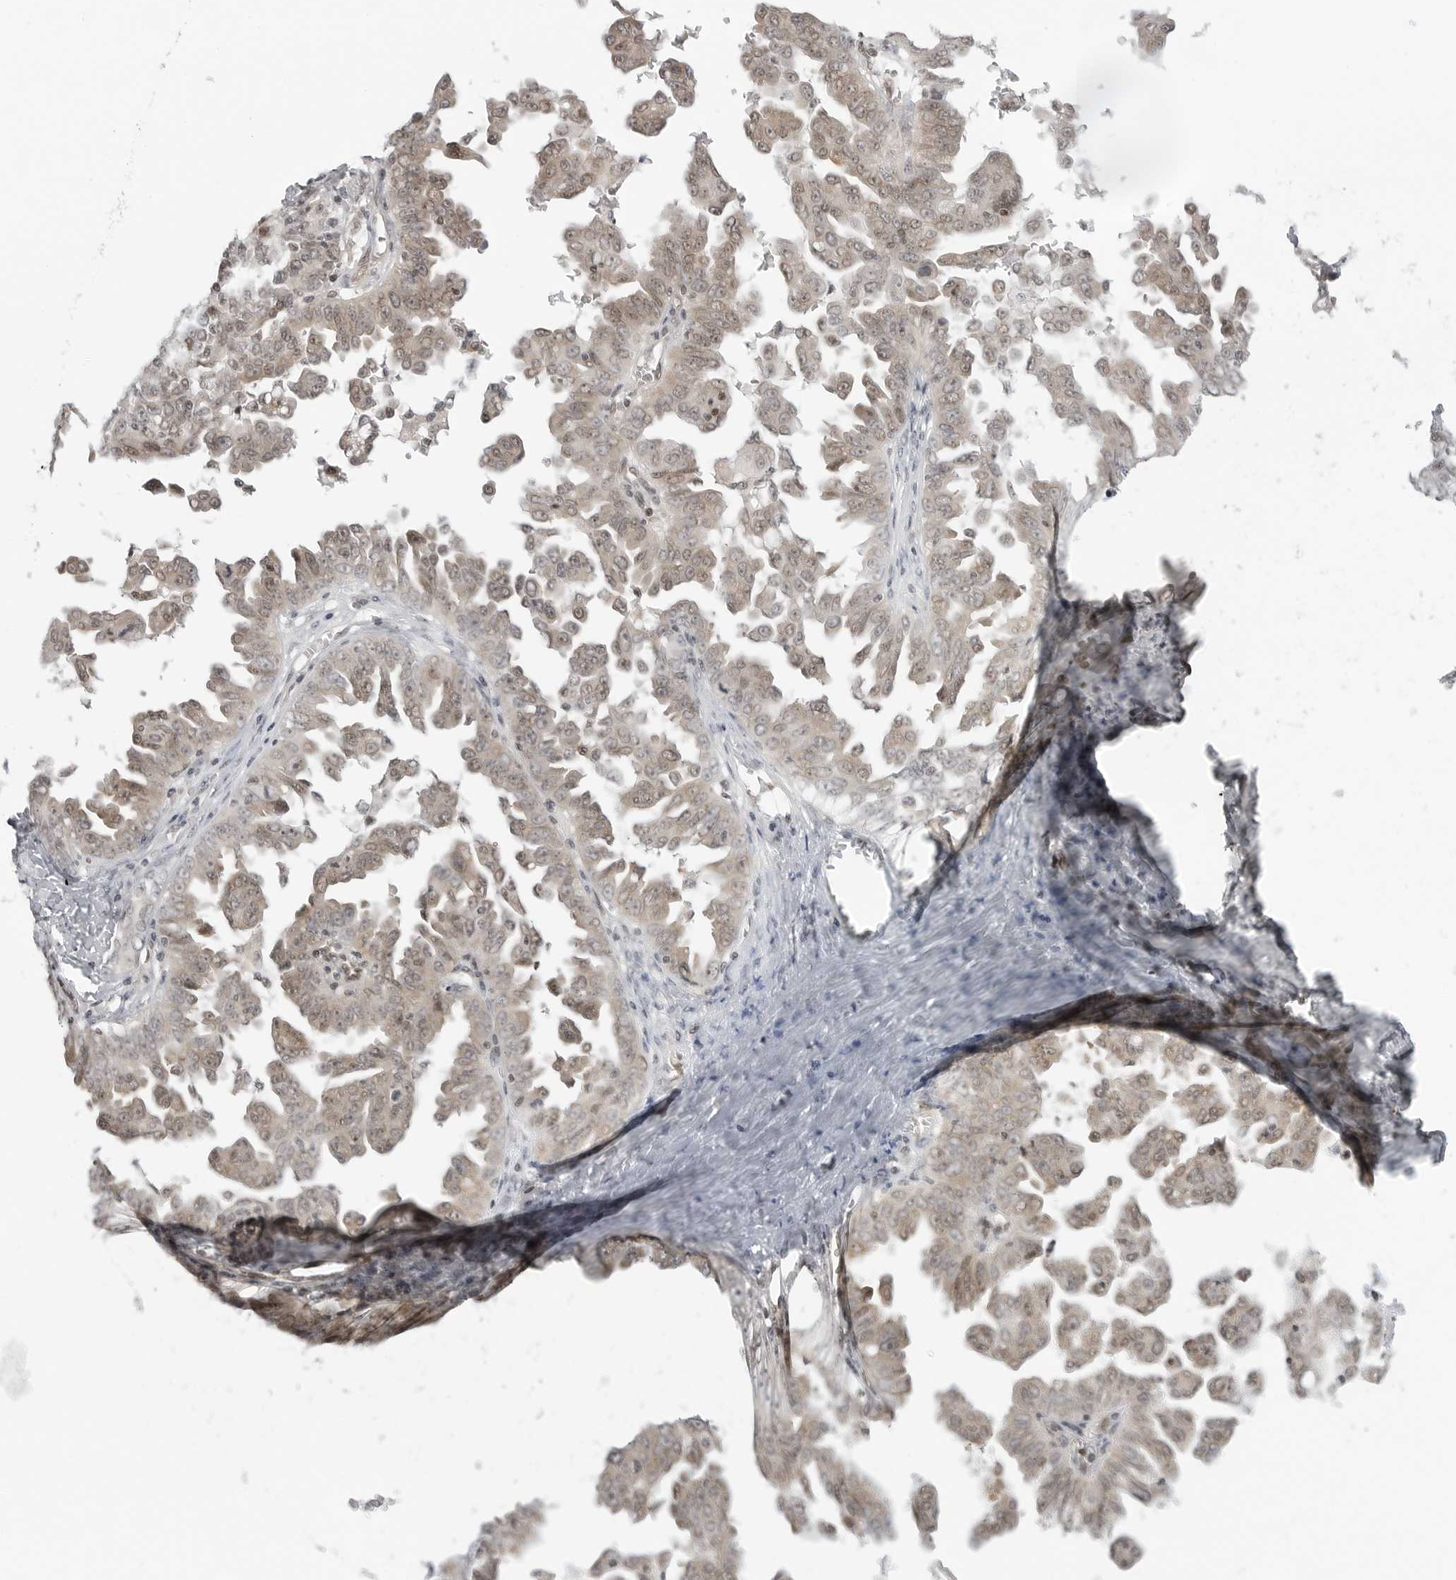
{"staining": {"intensity": "weak", "quantity": ">75%", "location": "cytoplasmic/membranous,nuclear"}, "tissue": "ovarian cancer", "cell_type": "Tumor cells", "image_type": "cancer", "snomed": [{"axis": "morphology", "description": "Carcinoma, endometroid"}, {"axis": "topography", "description": "Ovary"}], "caption": "The immunohistochemical stain labels weak cytoplasmic/membranous and nuclear staining in tumor cells of ovarian endometroid carcinoma tissue. Using DAB (3,3'-diaminobenzidine) (brown) and hematoxylin (blue) stains, captured at high magnification using brightfield microscopy.", "gene": "C8orf33", "patient": {"sex": "female", "age": 62}}